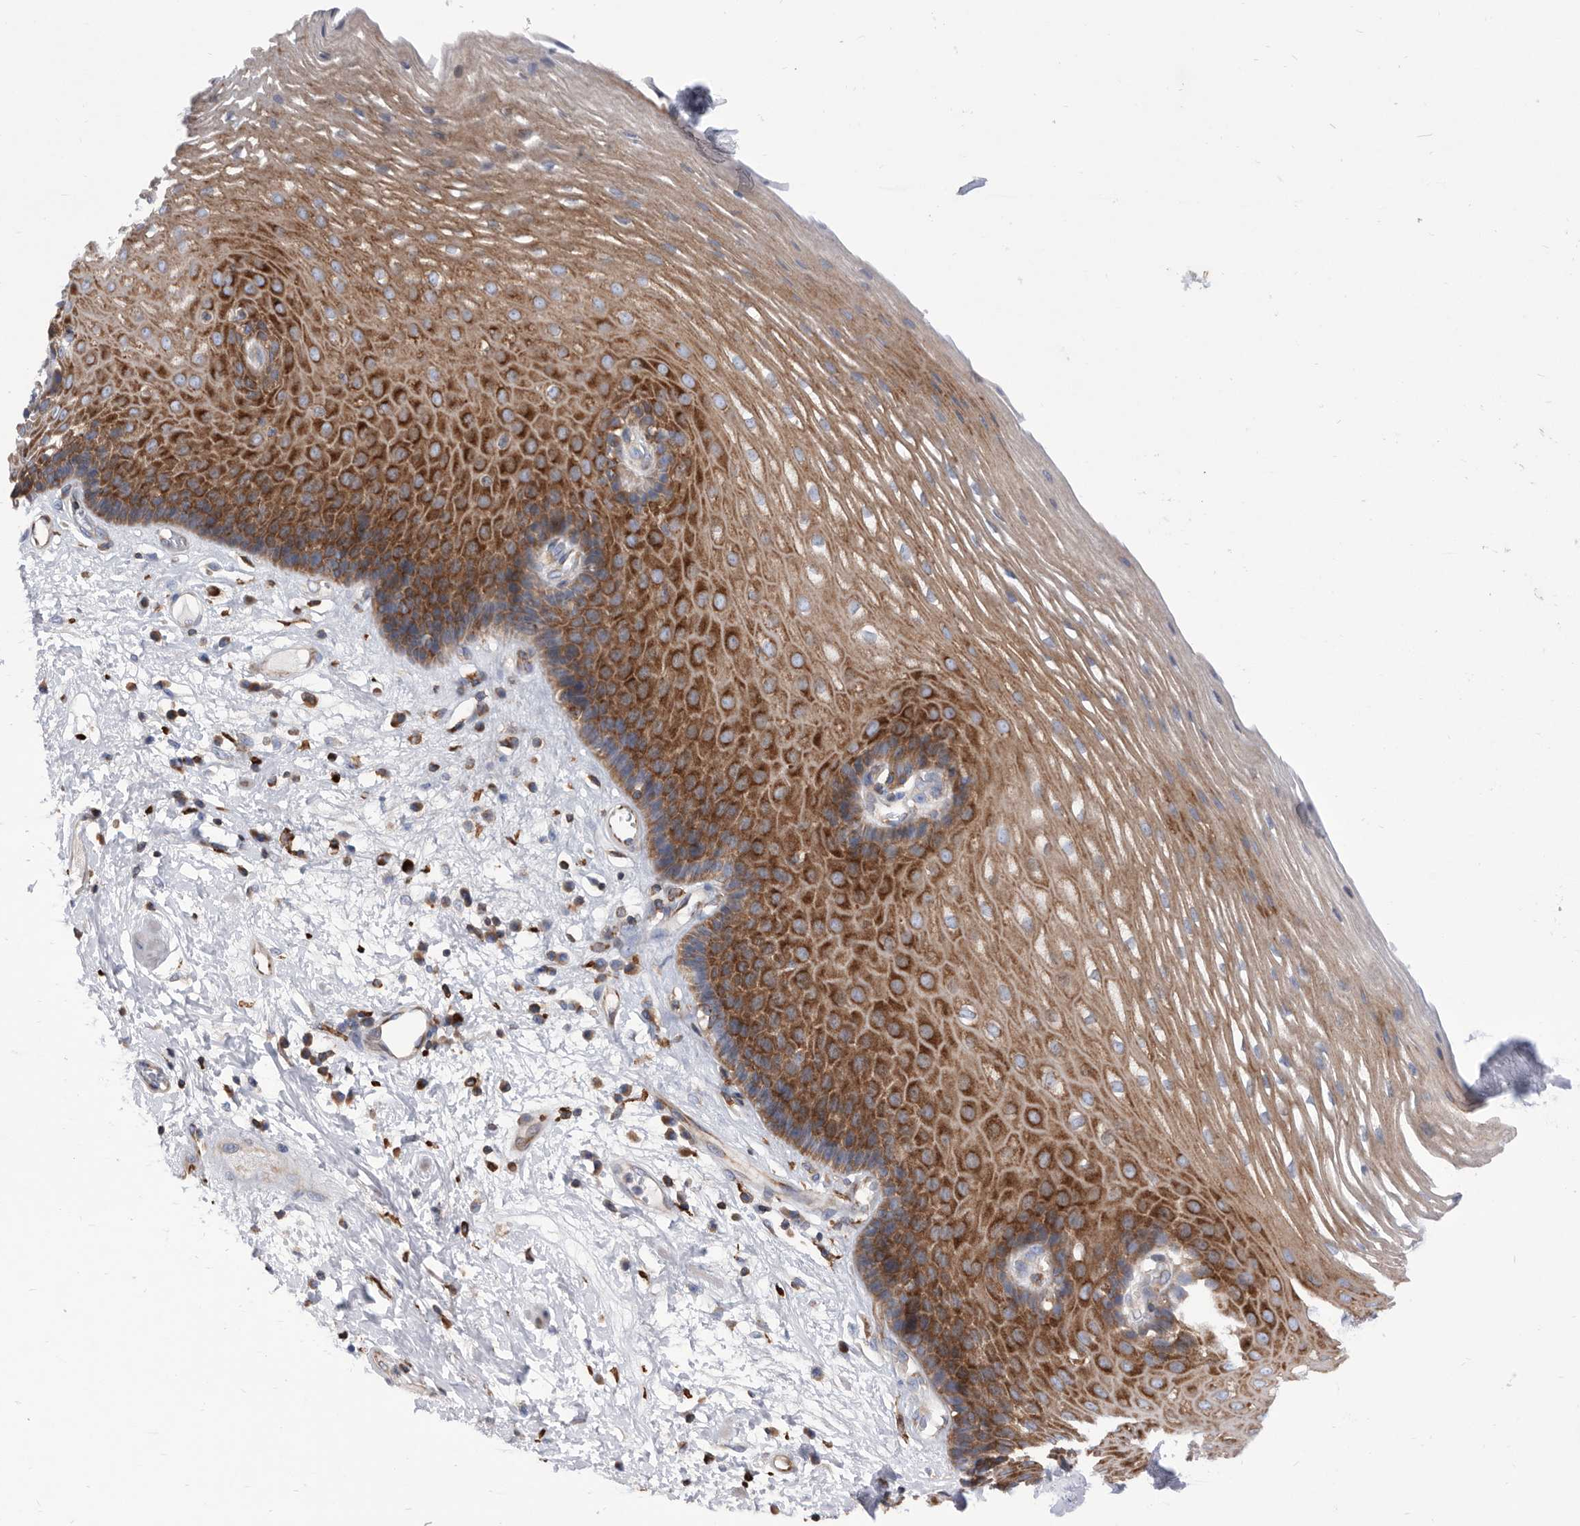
{"staining": {"intensity": "strong", "quantity": "25%-75%", "location": "cytoplasmic/membranous"}, "tissue": "esophagus", "cell_type": "Squamous epithelial cells", "image_type": "normal", "snomed": [{"axis": "morphology", "description": "Normal tissue, NOS"}, {"axis": "morphology", "description": "Adenocarcinoma, NOS"}, {"axis": "topography", "description": "Esophagus"}], "caption": "Immunohistochemistry (DAB) staining of benign esophagus displays strong cytoplasmic/membranous protein expression in approximately 25%-75% of squamous epithelial cells.", "gene": "SMG7", "patient": {"sex": "male", "age": 62}}